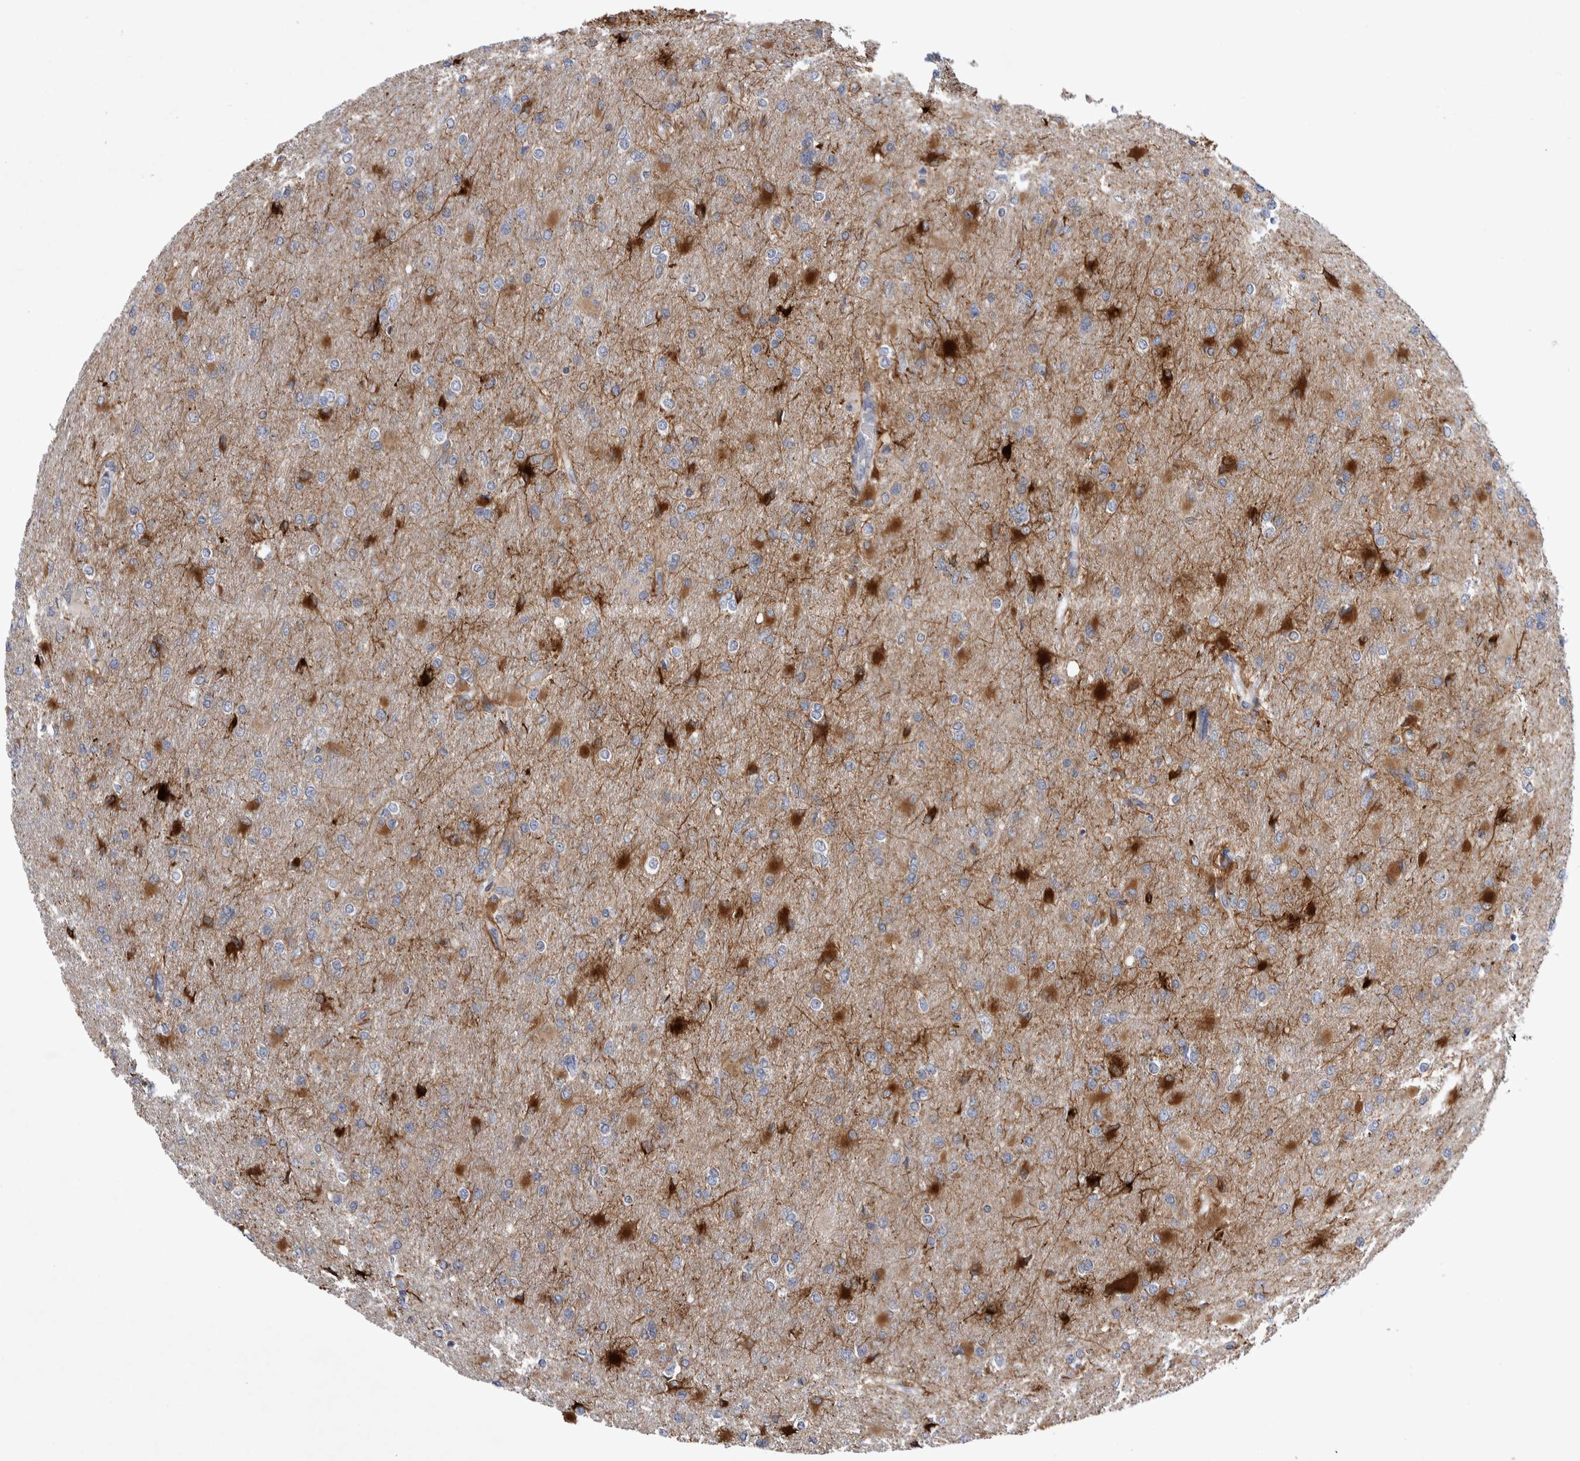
{"staining": {"intensity": "strong", "quantity": "<25%", "location": "cytoplasmic/membranous,nuclear"}, "tissue": "glioma", "cell_type": "Tumor cells", "image_type": "cancer", "snomed": [{"axis": "morphology", "description": "Glioma, malignant, High grade"}, {"axis": "topography", "description": "Cerebral cortex"}], "caption": "Immunohistochemical staining of glioma demonstrates medium levels of strong cytoplasmic/membranous and nuclear positivity in about <25% of tumor cells.", "gene": "IBTK", "patient": {"sex": "female", "age": 36}}